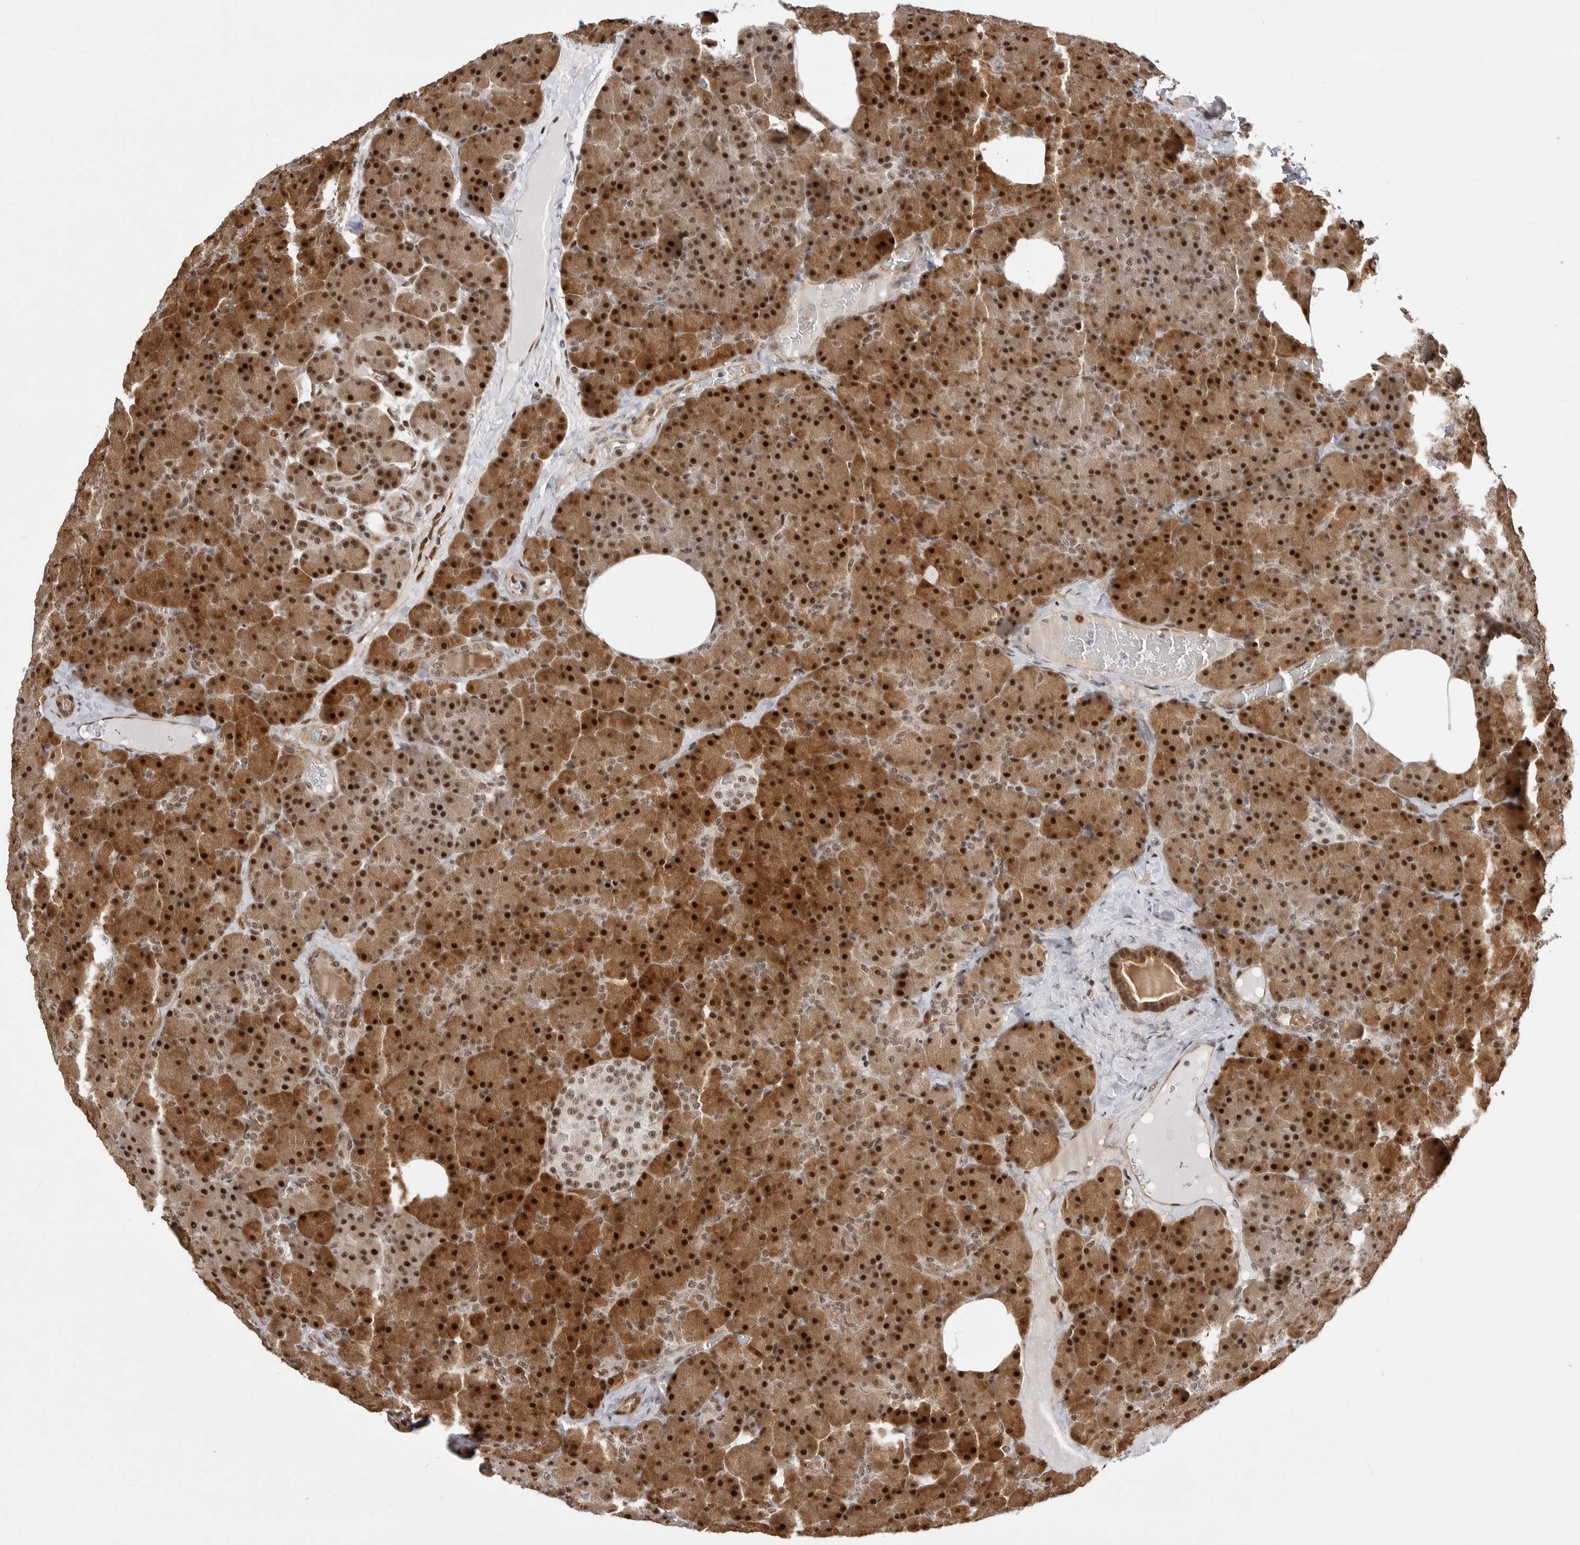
{"staining": {"intensity": "strong", "quantity": ">75%", "location": "cytoplasmic/membranous,nuclear"}, "tissue": "pancreas", "cell_type": "Exocrine glandular cells", "image_type": "normal", "snomed": [{"axis": "morphology", "description": "Normal tissue, NOS"}, {"axis": "morphology", "description": "Carcinoid, malignant, NOS"}, {"axis": "topography", "description": "Pancreas"}], "caption": "A brown stain labels strong cytoplasmic/membranous,nuclear expression of a protein in exocrine glandular cells of benign human pancreas. (DAB (3,3'-diaminobenzidine) IHC, brown staining for protein, blue staining for nuclei).", "gene": "GPATCH2", "patient": {"sex": "female", "age": 35}}